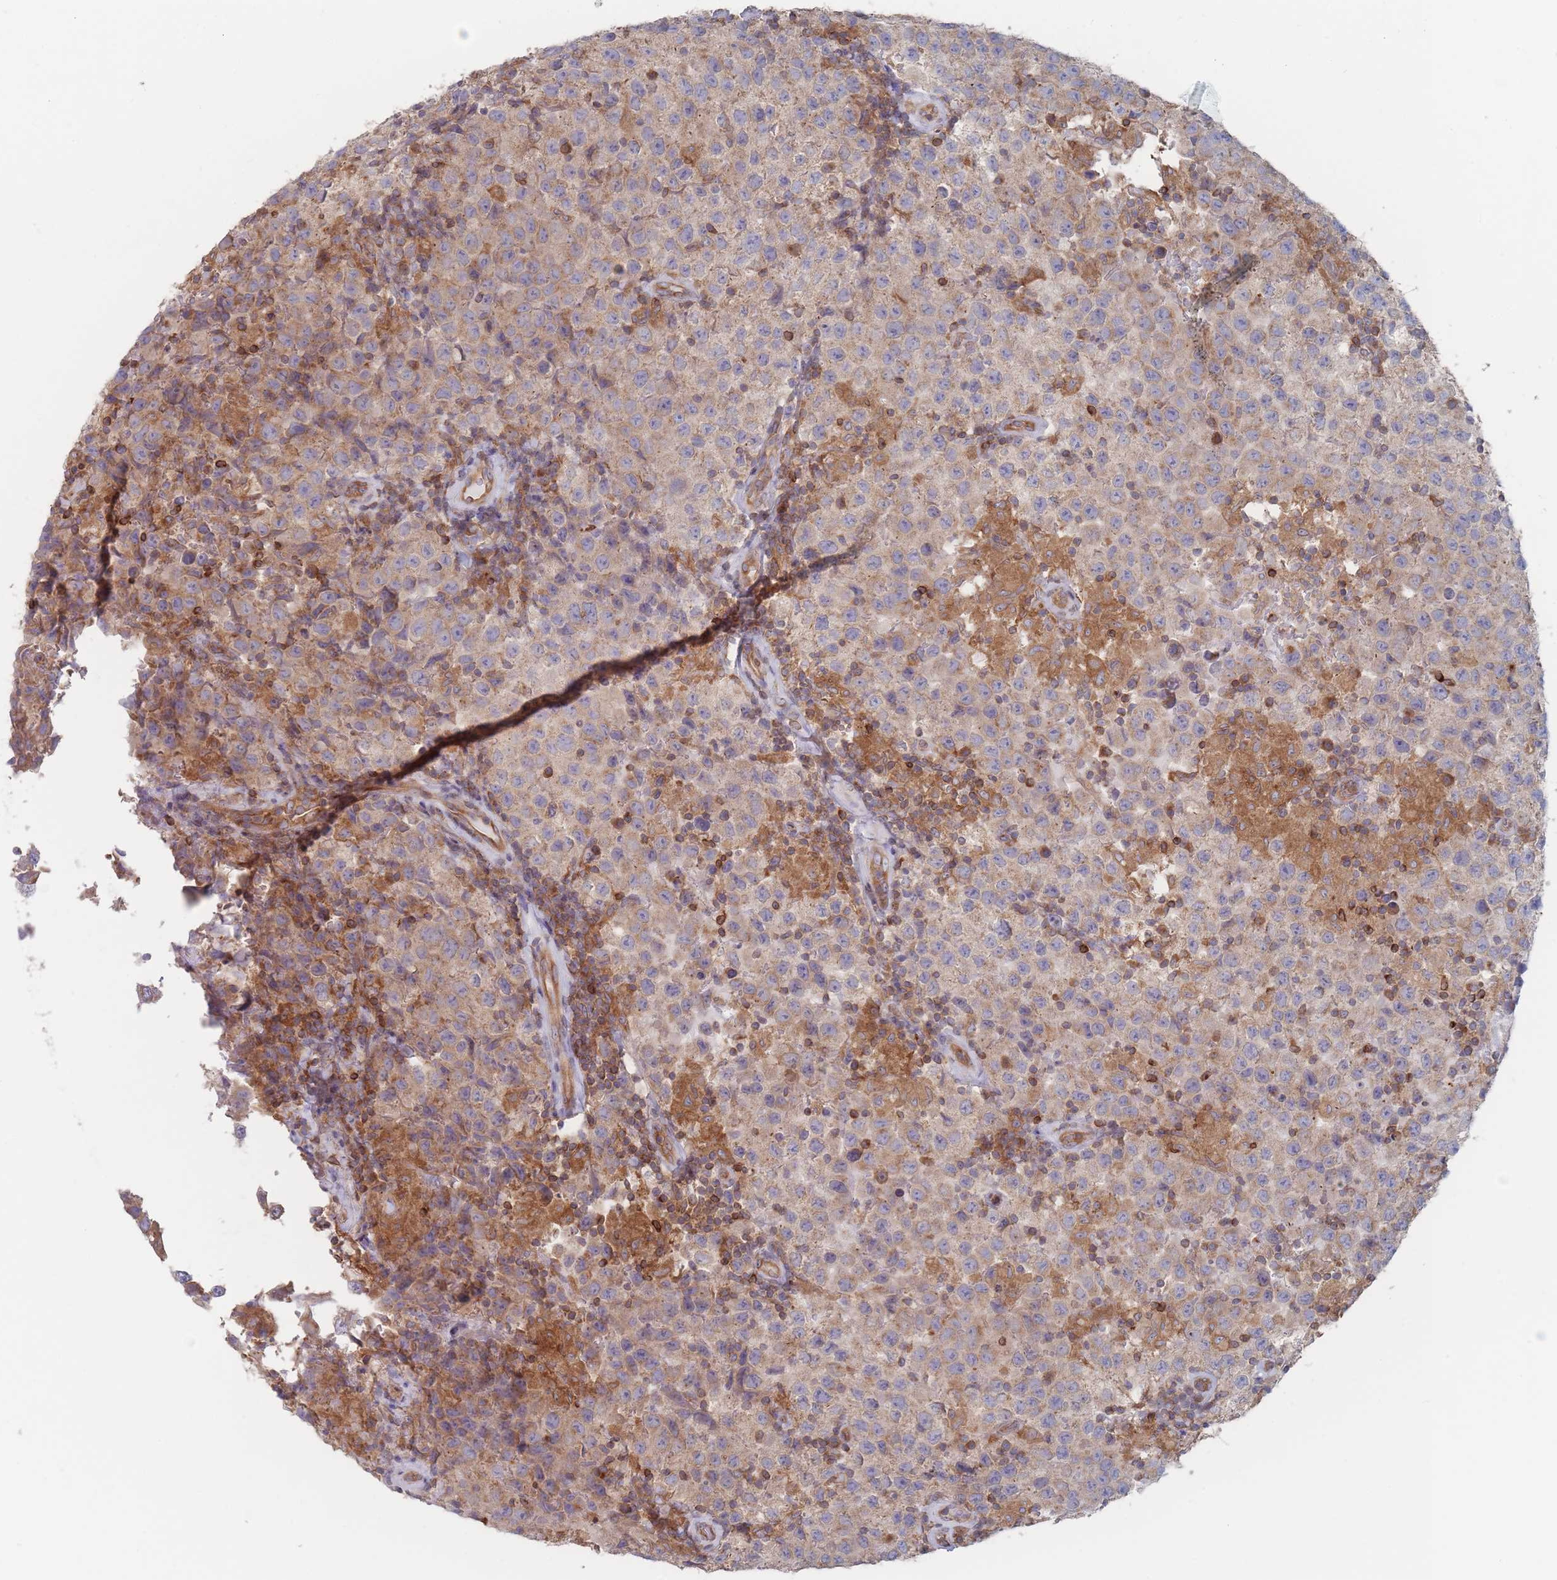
{"staining": {"intensity": "weak", "quantity": ">75%", "location": "cytoplasmic/membranous"}, "tissue": "testis cancer", "cell_type": "Tumor cells", "image_type": "cancer", "snomed": [{"axis": "morphology", "description": "Seminoma, NOS"}, {"axis": "morphology", "description": "Carcinoma, Embryonal, NOS"}, {"axis": "topography", "description": "Testis"}], "caption": "About >75% of tumor cells in testis seminoma show weak cytoplasmic/membranous protein expression as visualized by brown immunohistochemical staining.", "gene": "KDSR", "patient": {"sex": "male", "age": 41}}